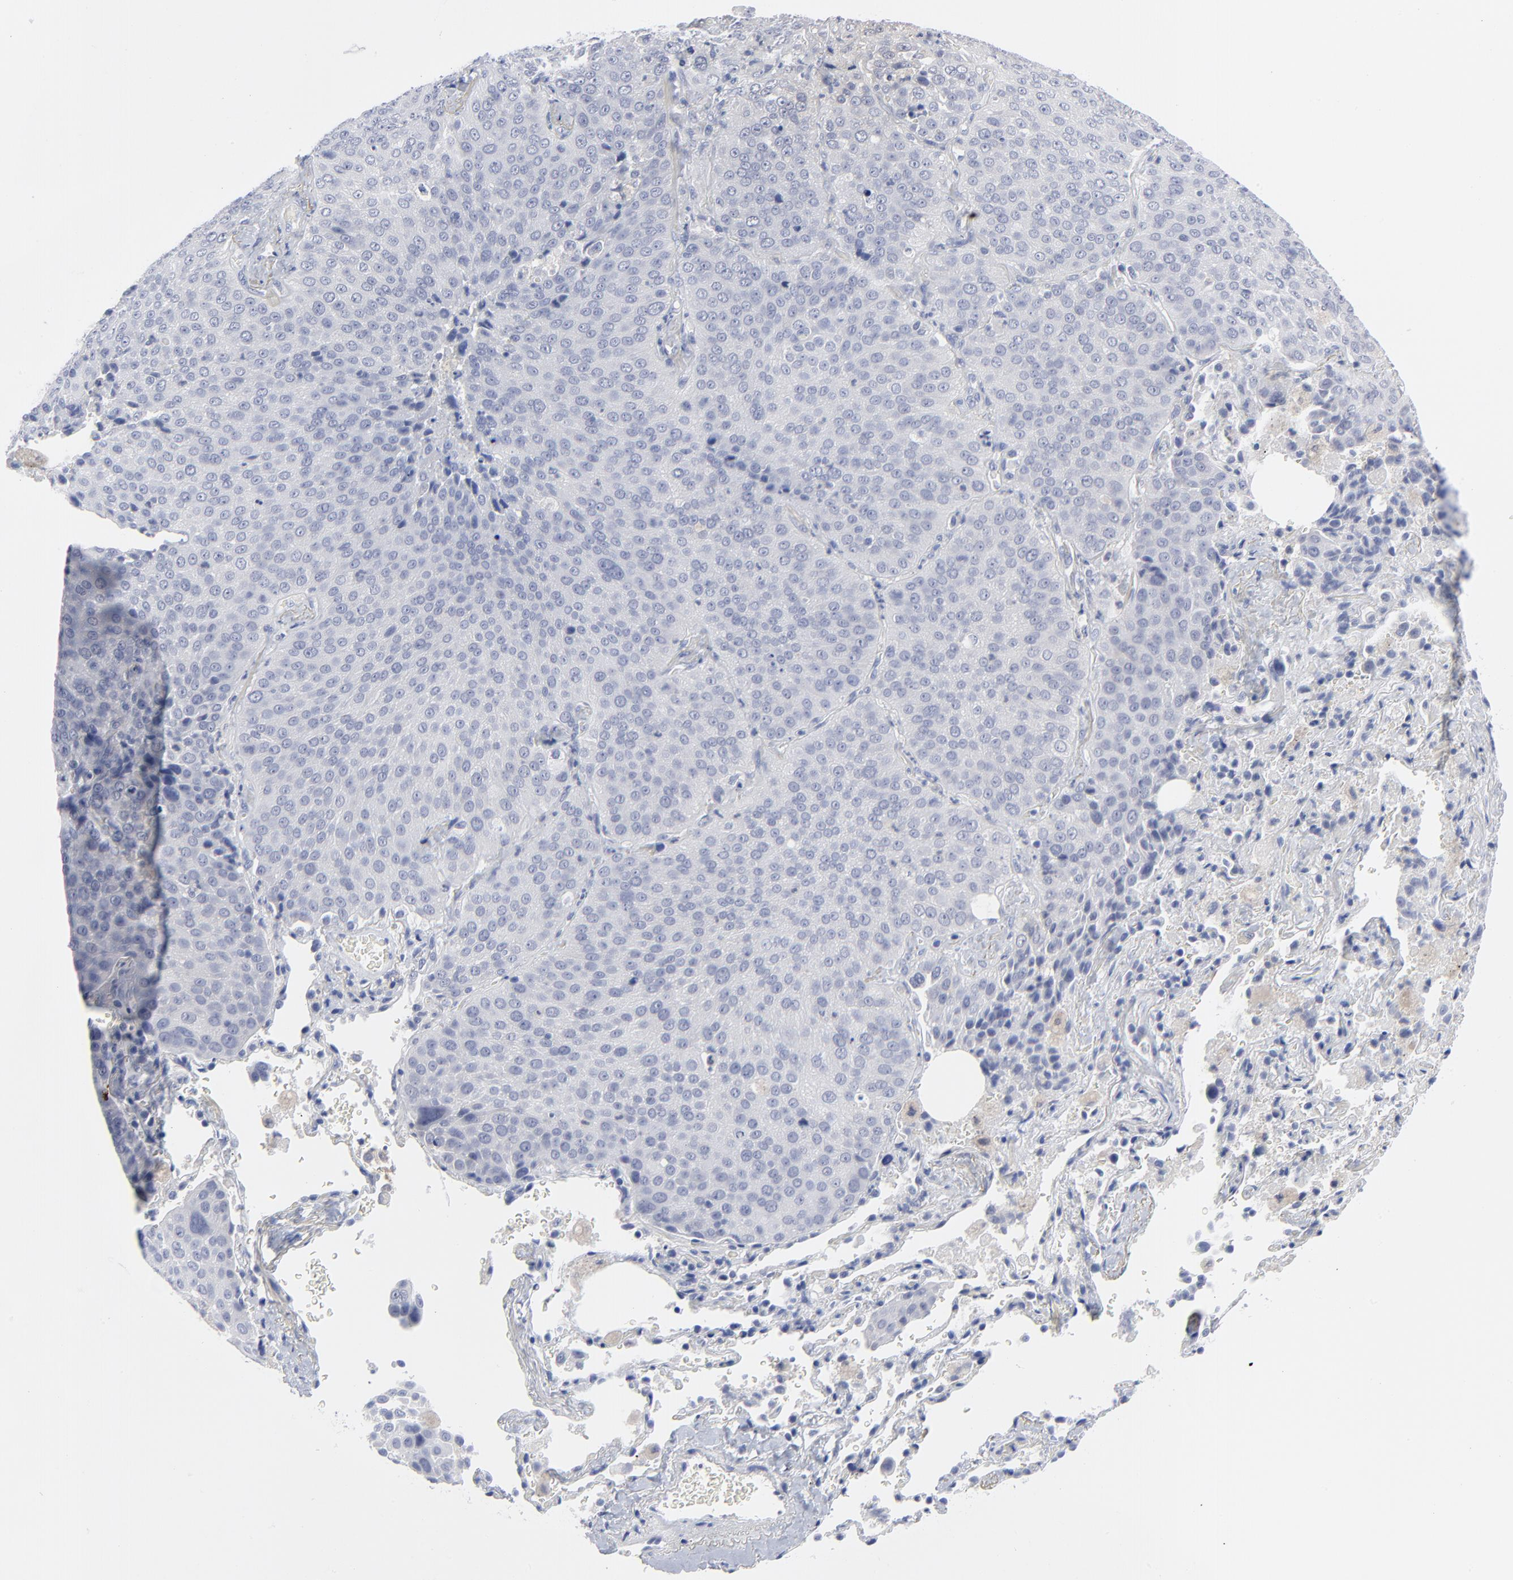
{"staining": {"intensity": "negative", "quantity": "none", "location": "none"}, "tissue": "lung cancer", "cell_type": "Tumor cells", "image_type": "cancer", "snomed": [{"axis": "morphology", "description": "Squamous cell carcinoma, NOS"}, {"axis": "topography", "description": "Lung"}], "caption": "IHC of lung cancer (squamous cell carcinoma) shows no expression in tumor cells. The staining is performed using DAB (3,3'-diaminobenzidine) brown chromogen with nuclei counter-stained in using hematoxylin.", "gene": "CLEC4G", "patient": {"sex": "male", "age": 54}}